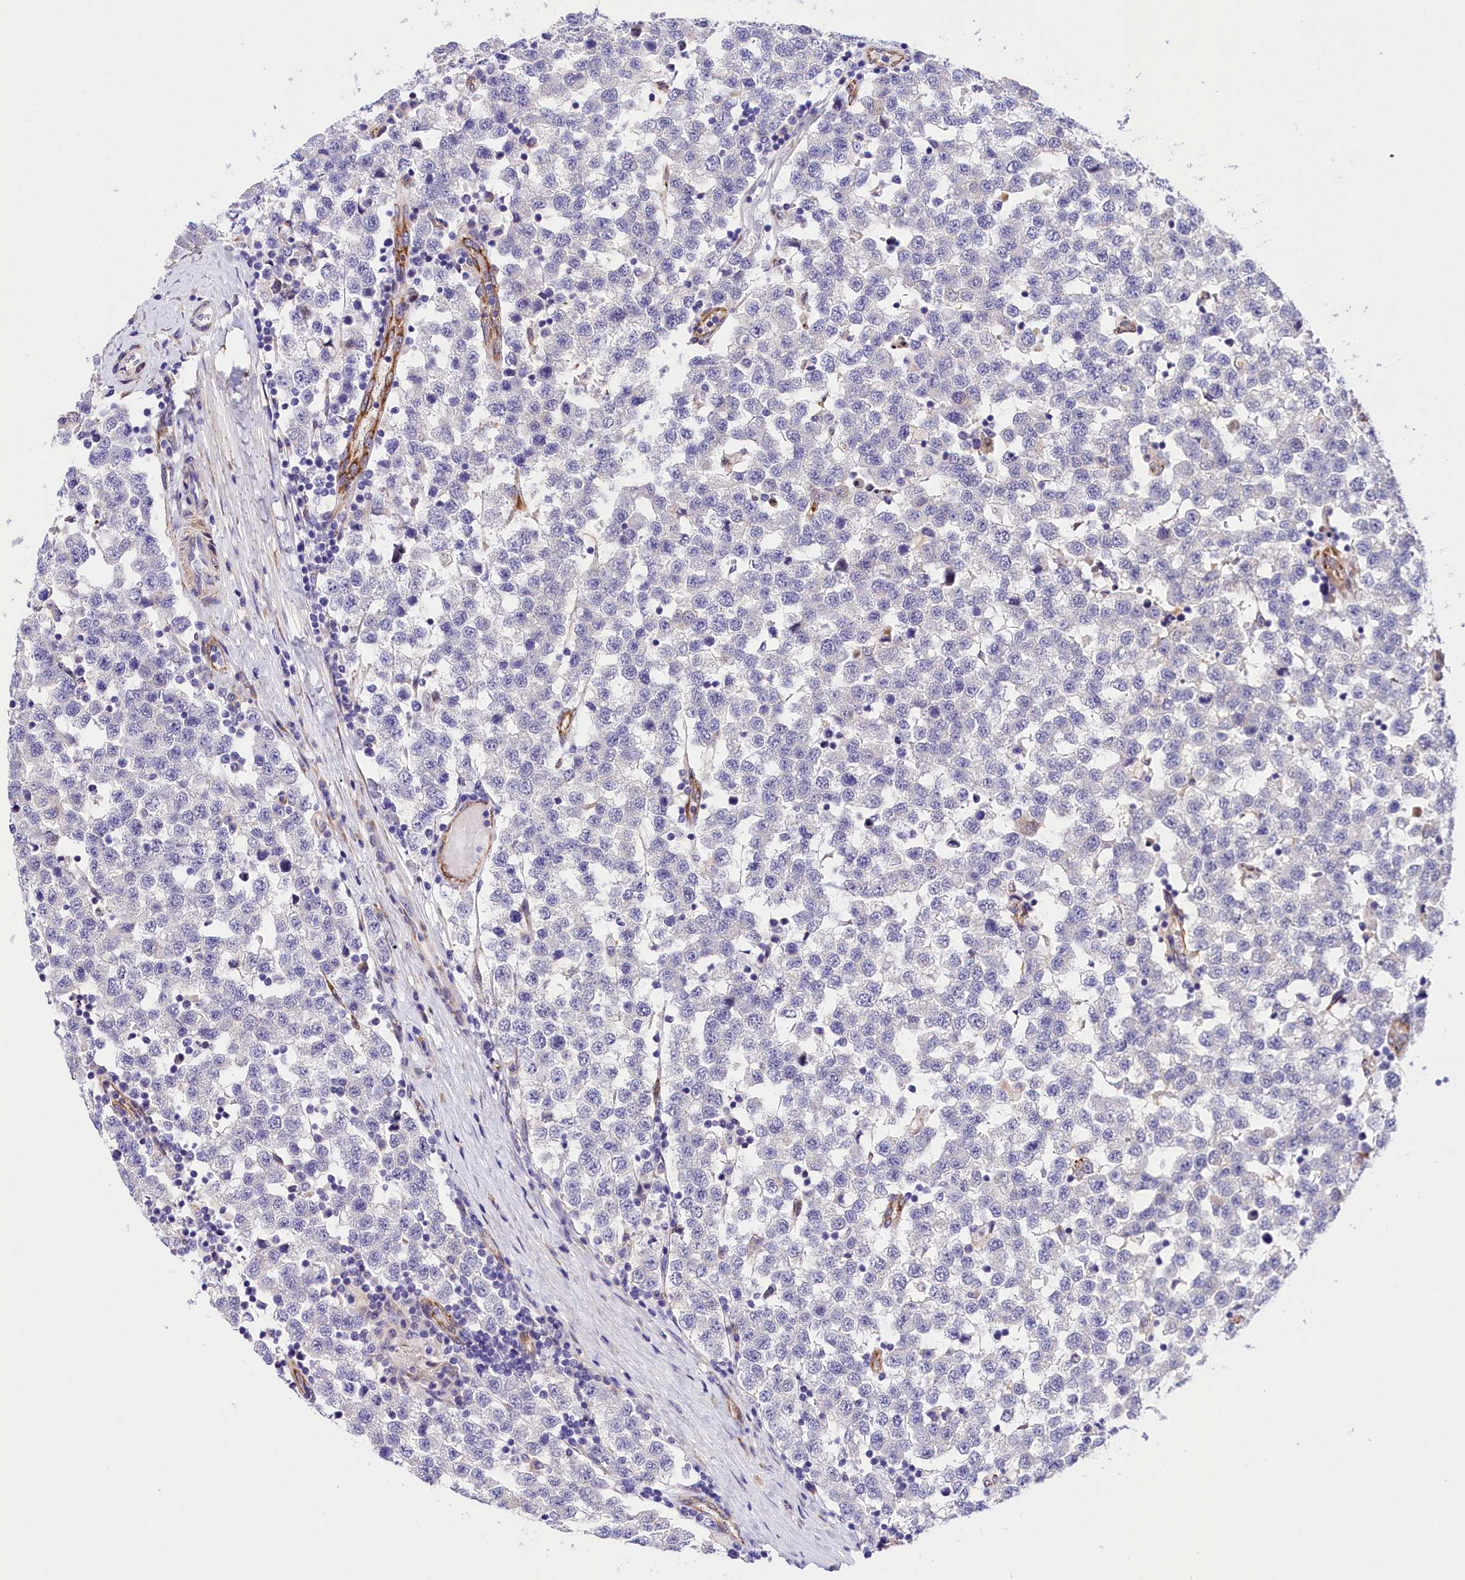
{"staining": {"intensity": "negative", "quantity": "none", "location": "none"}, "tissue": "testis cancer", "cell_type": "Tumor cells", "image_type": "cancer", "snomed": [{"axis": "morphology", "description": "Seminoma, NOS"}, {"axis": "topography", "description": "Testis"}], "caption": "High power microscopy image of an immunohistochemistry micrograph of testis seminoma, revealing no significant staining in tumor cells.", "gene": "ITGA1", "patient": {"sex": "male", "age": 34}}